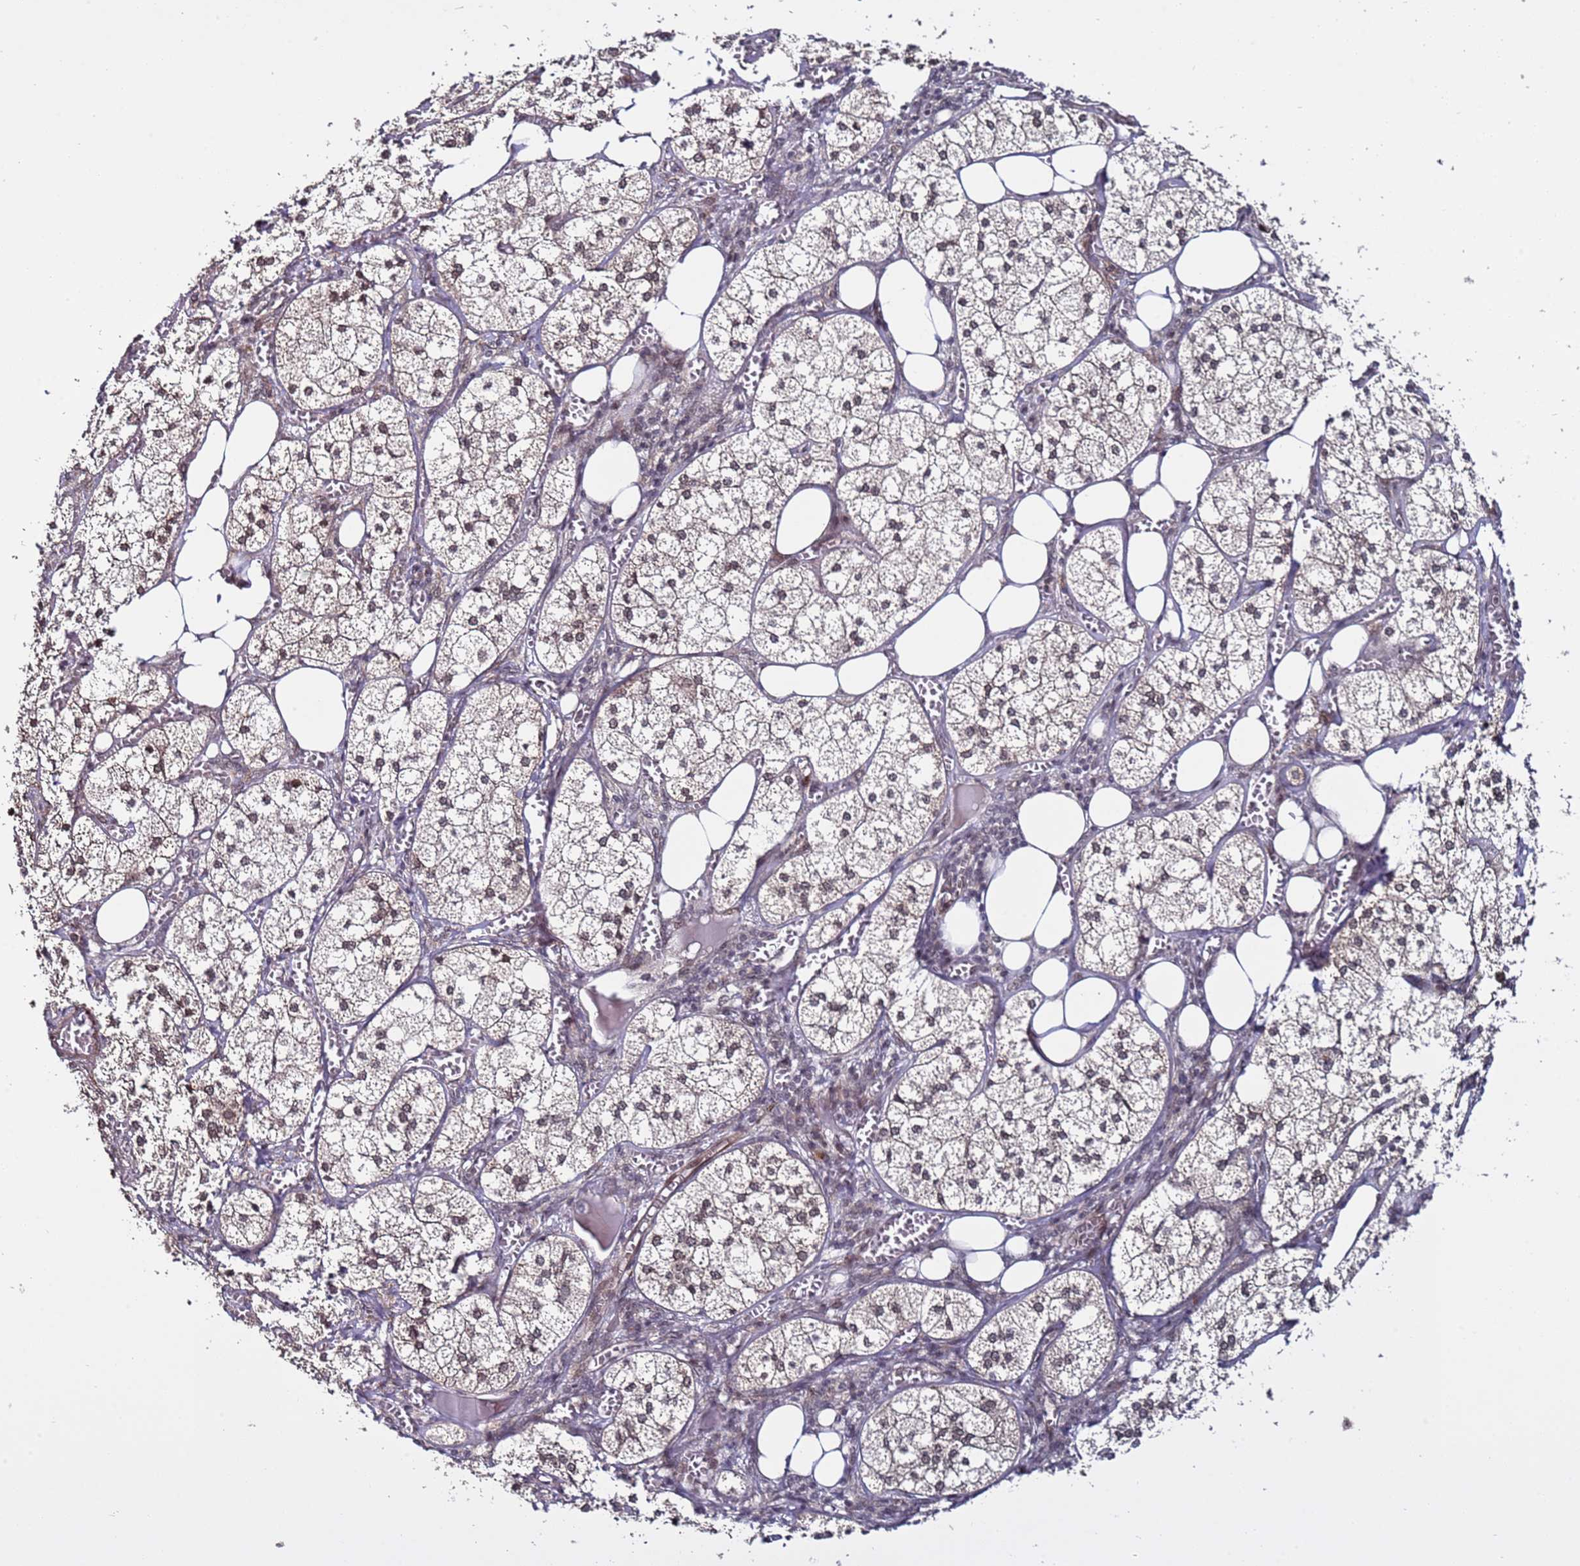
{"staining": {"intensity": "moderate", "quantity": "25%-75%", "location": "cytoplasmic/membranous,nuclear"}, "tissue": "adrenal gland", "cell_type": "Glandular cells", "image_type": "normal", "snomed": [{"axis": "morphology", "description": "Normal tissue, NOS"}, {"axis": "topography", "description": "Adrenal gland"}], "caption": "Protein expression analysis of benign human adrenal gland reveals moderate cytoplasmic/membranous,nuclear staining in approximately 25%-75% of glandular cells.", "gene": "POLR2D", "patient": {"sex": "female", "age": 61}}